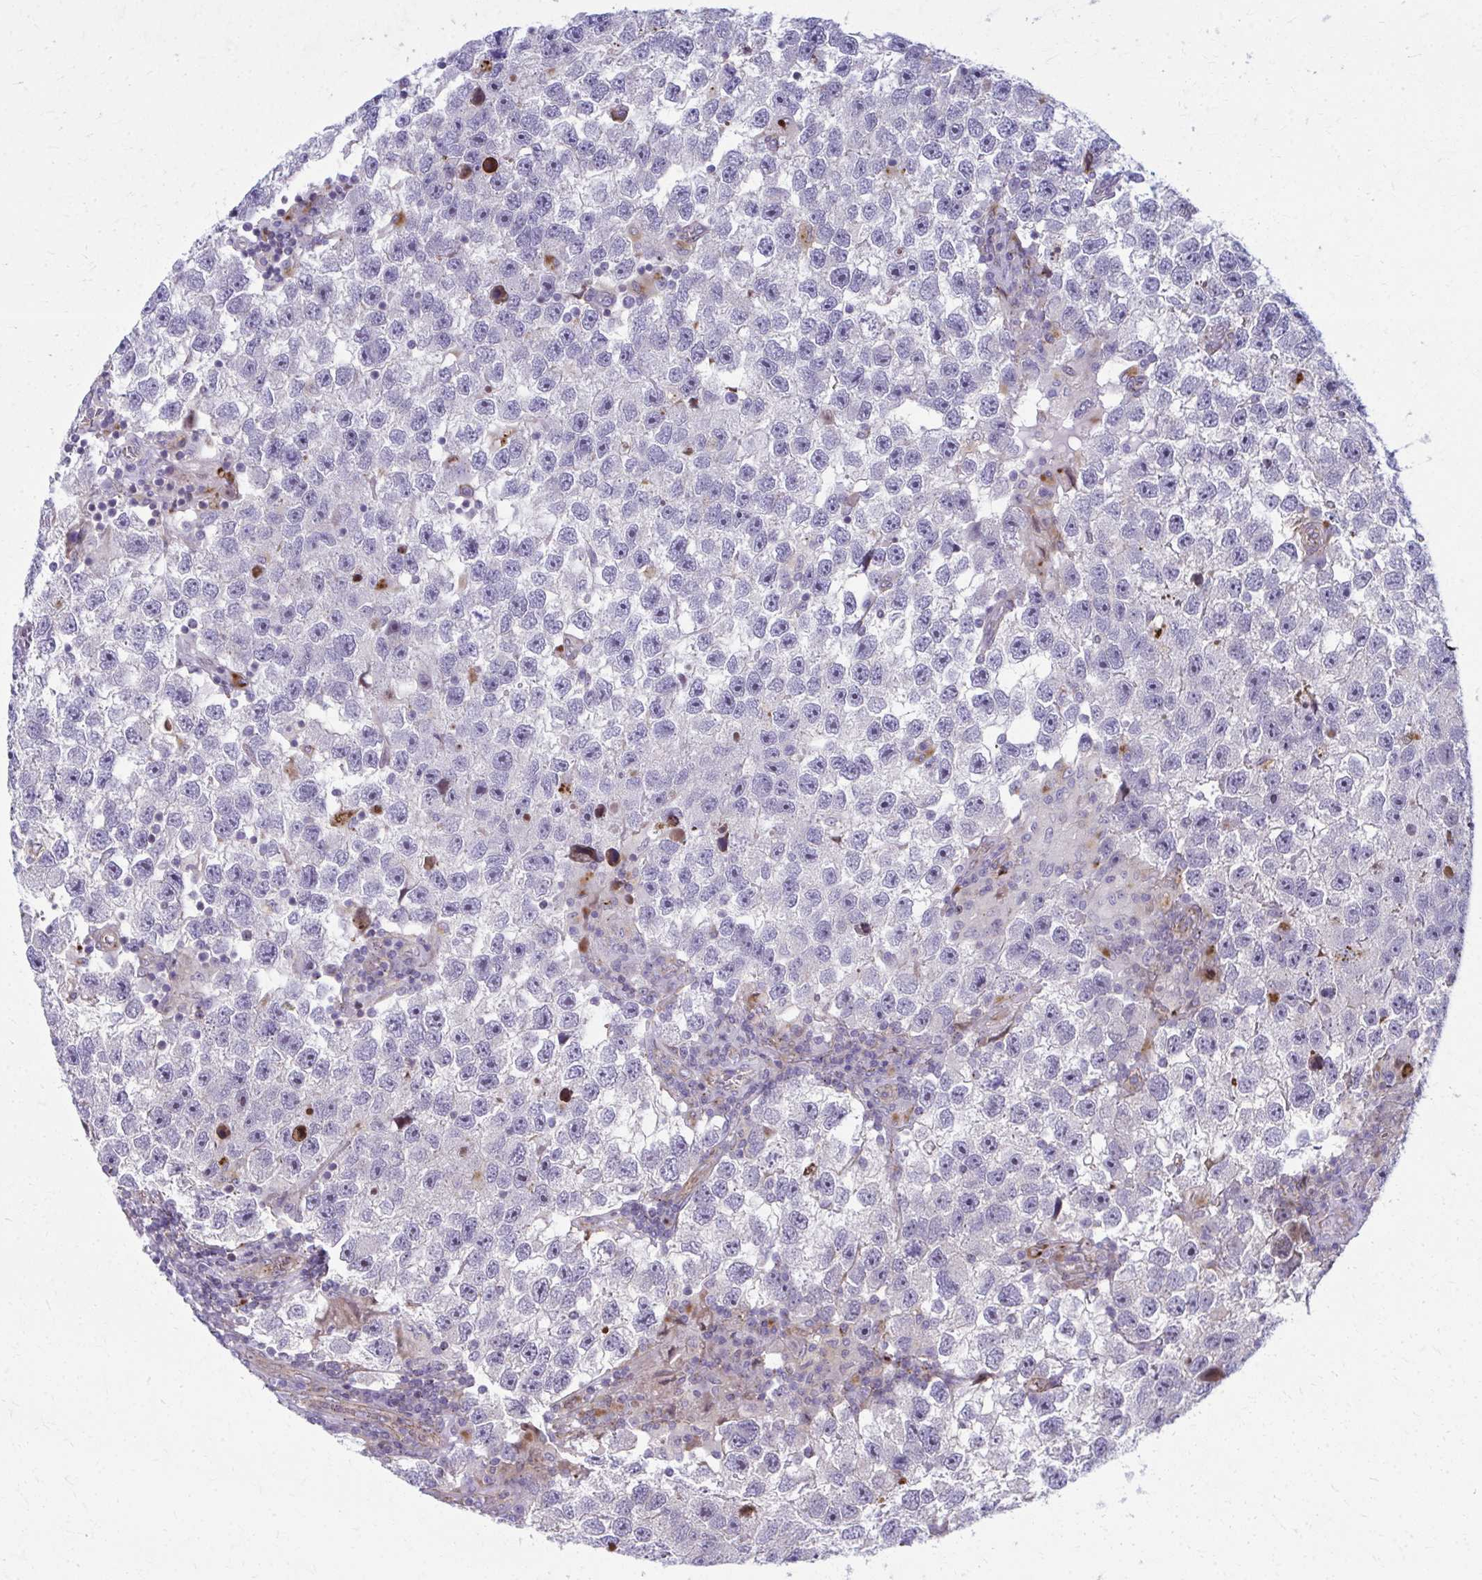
{"staining": {"intensity": "negative", "quantity": "none", "location": "none"}, "tissue": "testis cancer", "cell_type": "Tumor cells", "image_type": "cancer", "snomed": [{"axis": "morphology", "description": "Seminoma, NOS"}, {"axis": "topography", "description": "Testis"}], "caption": "This is a micrograph of IHC staining of testis cancer, which shows no expression in tumor cells. (DAB (3,3'-diaminobenzidine) immunohistochemistry, high magnification).", "gene": "LRRC4B", "patient": {"sex": "male", "age": 26}}